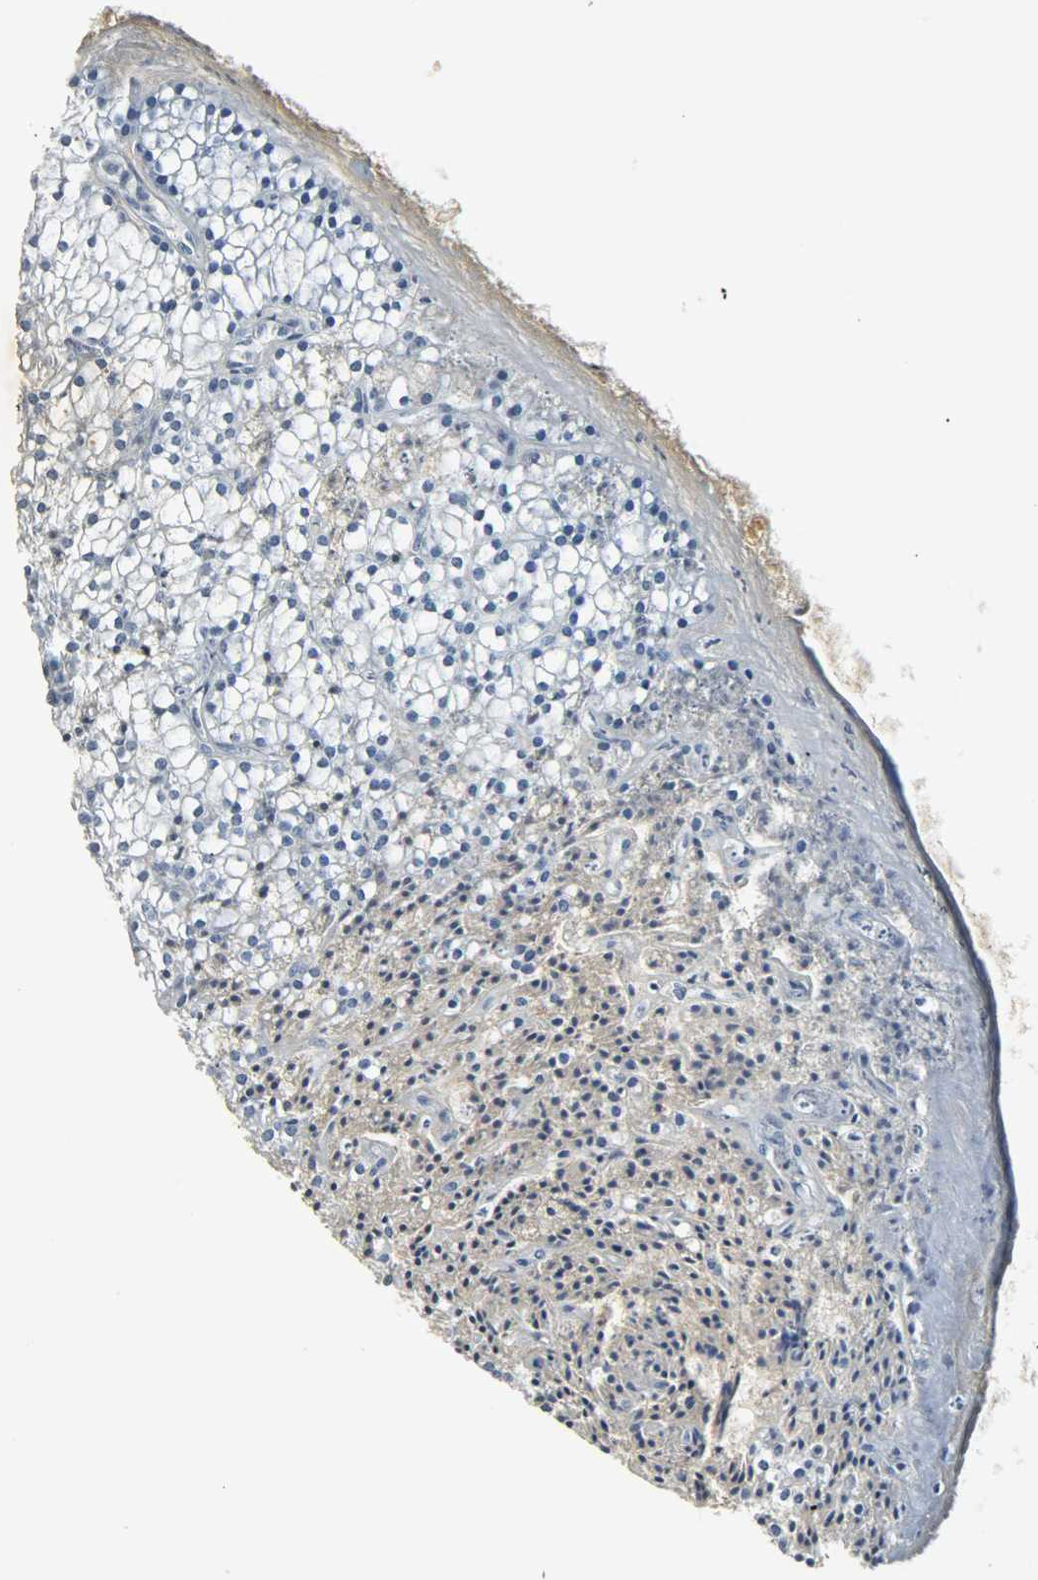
{"staining": {"intensity": "negative", "quantity": "none", "location": "none"}, "tissue": "parathyroid gland", "cell_type": "Glandular cells", "image_type": "normal", "snomed": [{"axis": "morphology", "description": "Normal tissue, NOS"}, {"axis": "topography", "description": "Parathyroid gland"}], "caption": "Immunohistochemistry (IHC) histopathology image of unremarkable parathyroid gland: parathyroid gland stained with DAB shows no significant protein positivity in glandular cells.", "gene": "CRP", "patient": {"sex": "female", "age": 63}}